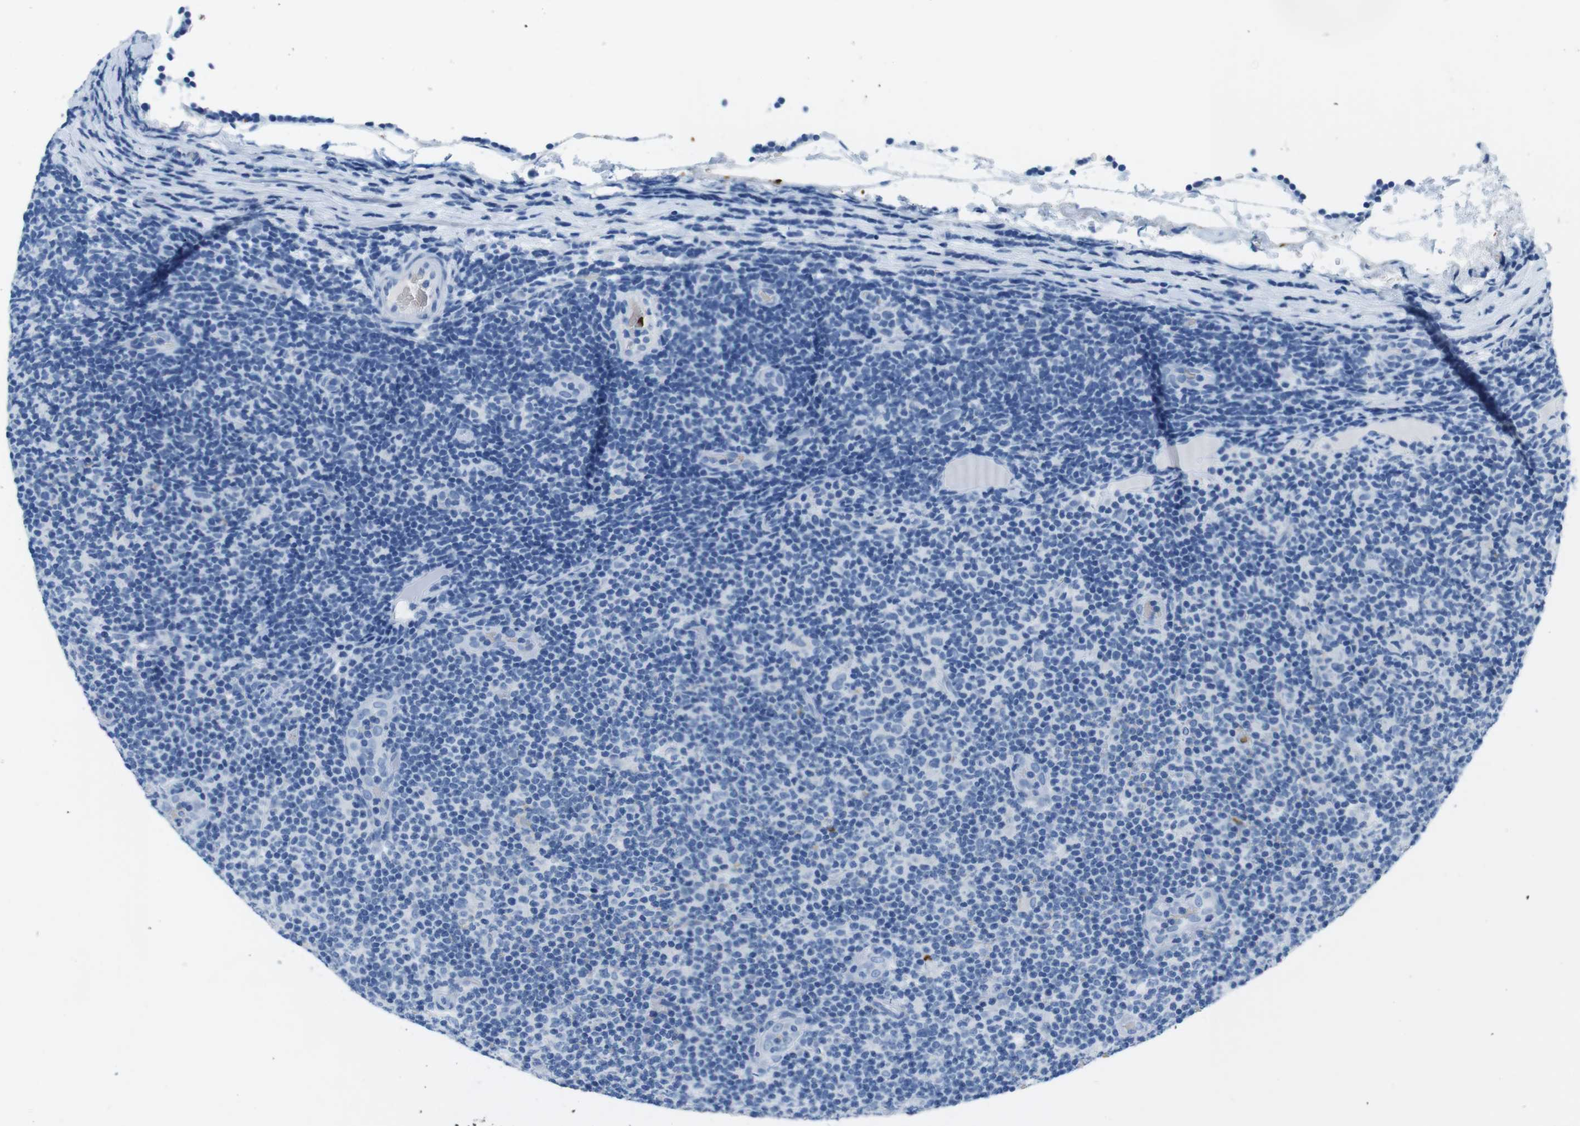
{"staining": {"intensity": "negative", "quantity": "none", "location": "none"}, "tissue": "lymphoma", "cell_type": "Tumor cells", "image_type": "cancer", "snomed": [{"axis": "morphology", "description": "Malignant lymphoma, non-Hodgkin's type, Low grade"}, {"axis": "topography", "description": "Lymph node"}], "caption": "A photomicrograph of human lymphoma is negative for staining in tumor cells.", "gene": "TFAP2C", "patient": {"sex": "male", "age": 83}}